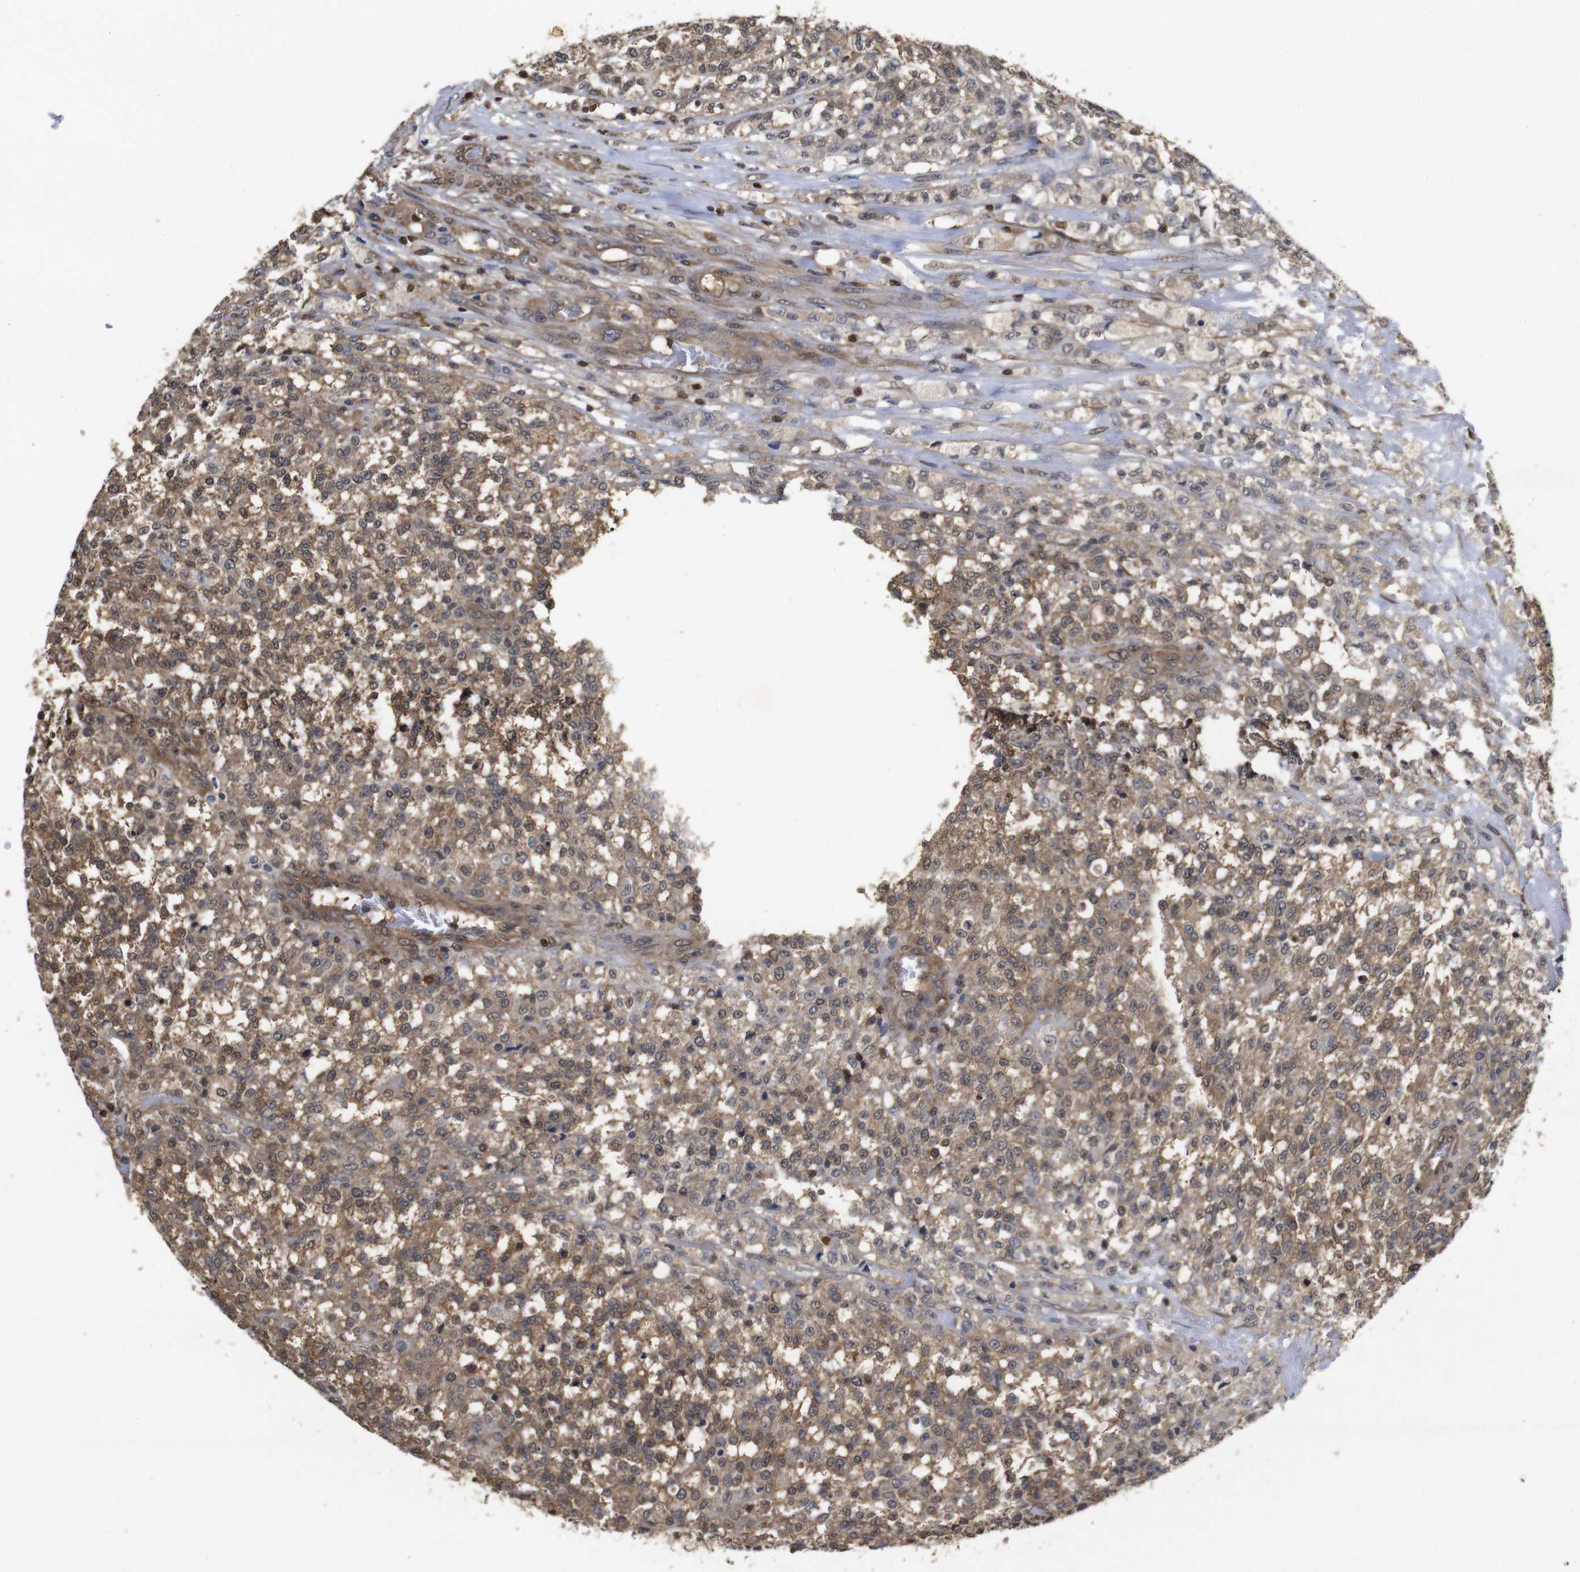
{"staining": {"intensity": "moderate", "quantity": ">75%", "location": "cytoplasmic/membranous,nuclear"}, "tissue": "testis cancer", "cell_type": "Tumor cells", "image_type": "cancer", "snomed": [{"axis": "morphology", "description": "Seminoma, NOS"}, {"axis": "topography", "description": "Testis"}], "caption": "This micrograph reveals seminoma (testis) stained with immunohistochemistry (IHC) to label a protein in brown. The cytoplasmic/membranous and nuclear of tumor cells show moderate positivity for the protein. Nuclei are counter-stained blue.", "gene": "SUMO3", "patient": {"sex": "male", "age": 59}}